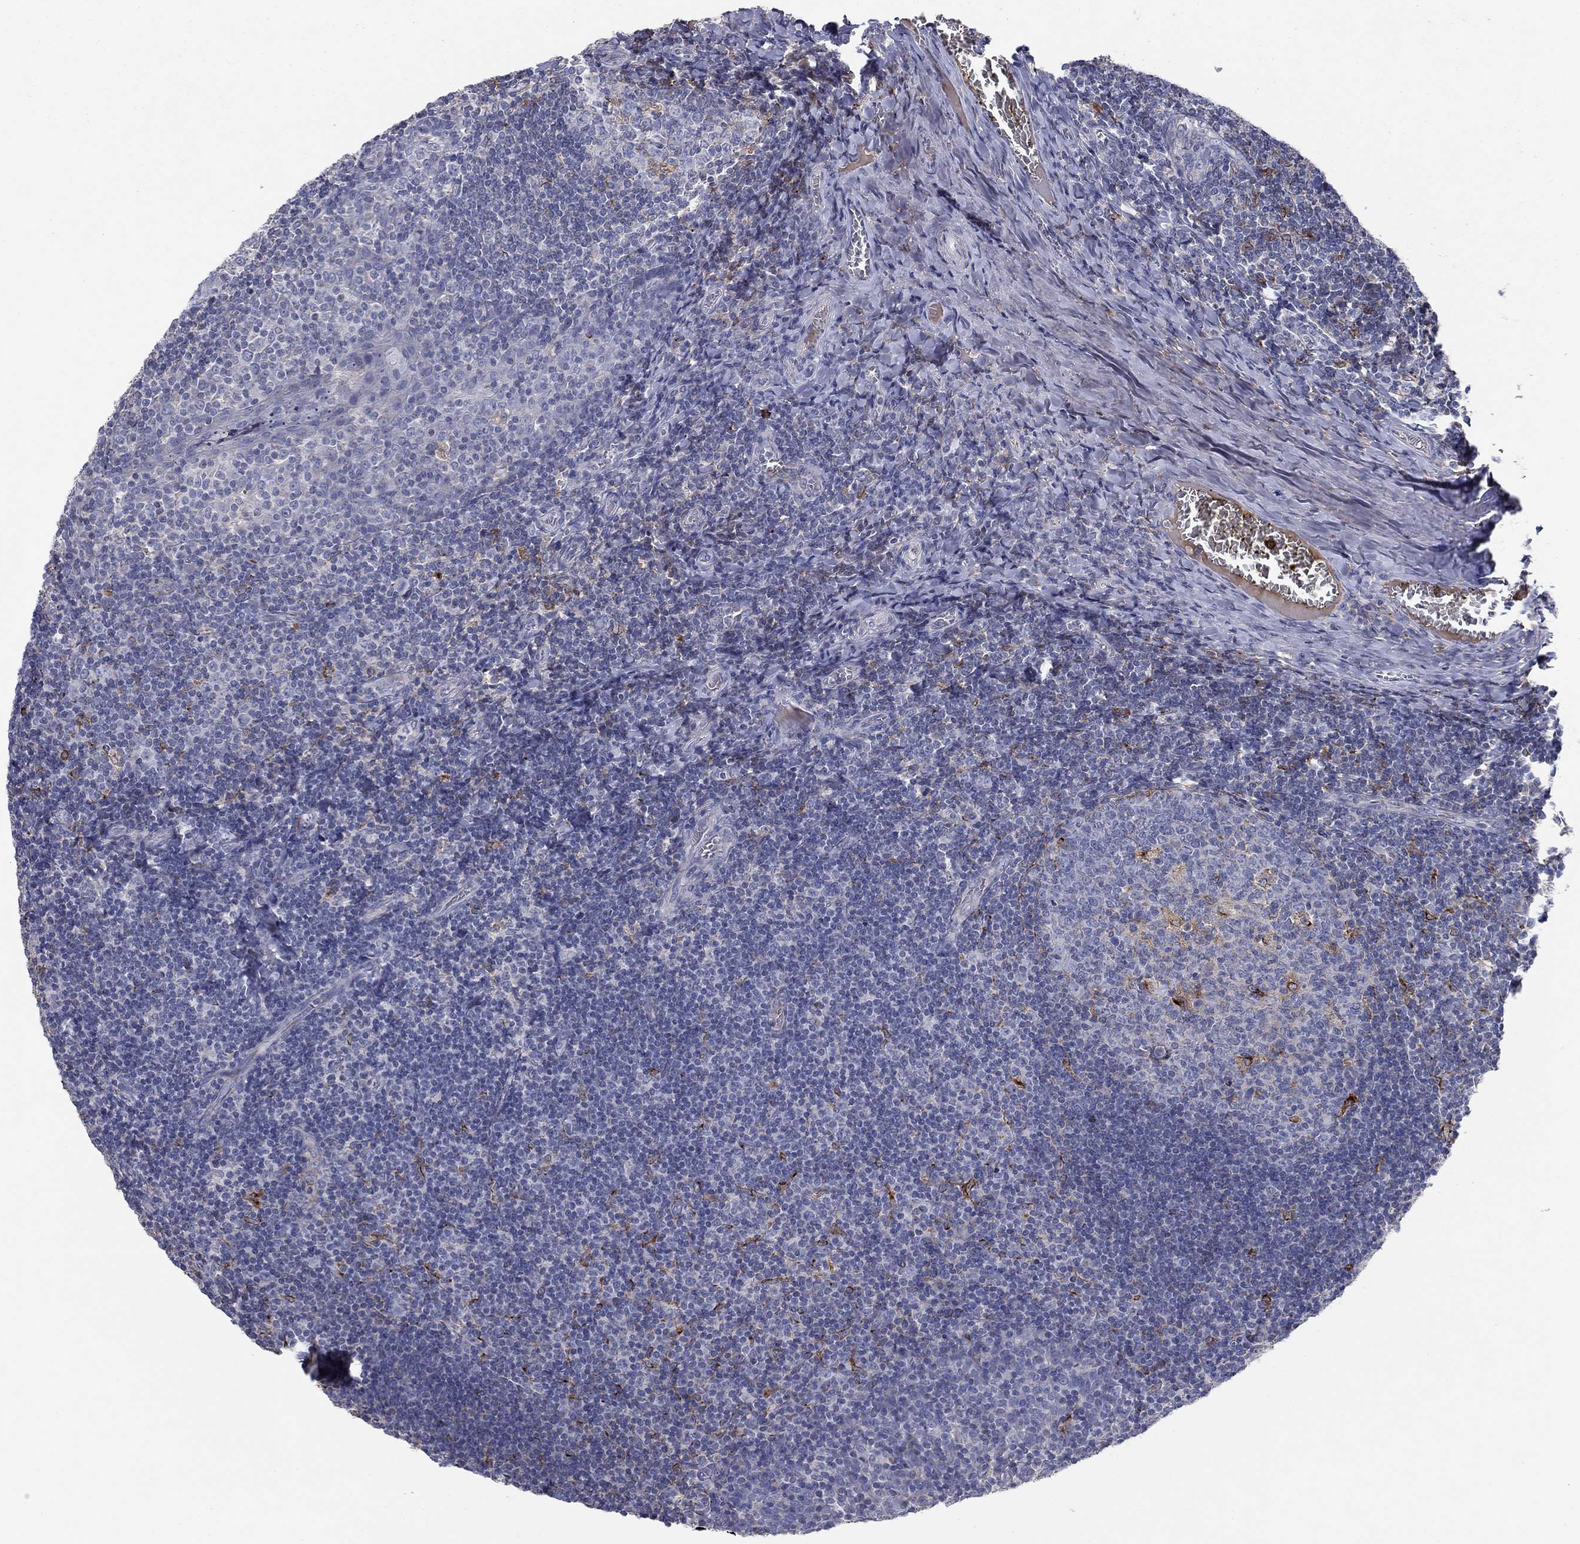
{"staining": {"intensity": "strong", "quantity": "<25%", "location": "cytoplasmic/membranous"}, "tissue": "tonsil", "cell_type": "Germinal center cells", "image_type": "normal", "snomed": [{"axis": "morphology", "description": "Normal tissue, NOS"}, {"axis": "topography", "description": "Tonsil"}], "caption": "Protein expression analysis of benign tonsil displays strong cytoplasmic/membranous positivity in approximately <25% of germinal center cells. The staining was performed using DAB (3,3'-diaminobenzidine) to visualize the protein expression in brown, while the nuclei were stained in blue with hematoxylin (Magnification: 20x).", "gene": "PTGDS", "patient": {"sex": "female", "age": 13}}